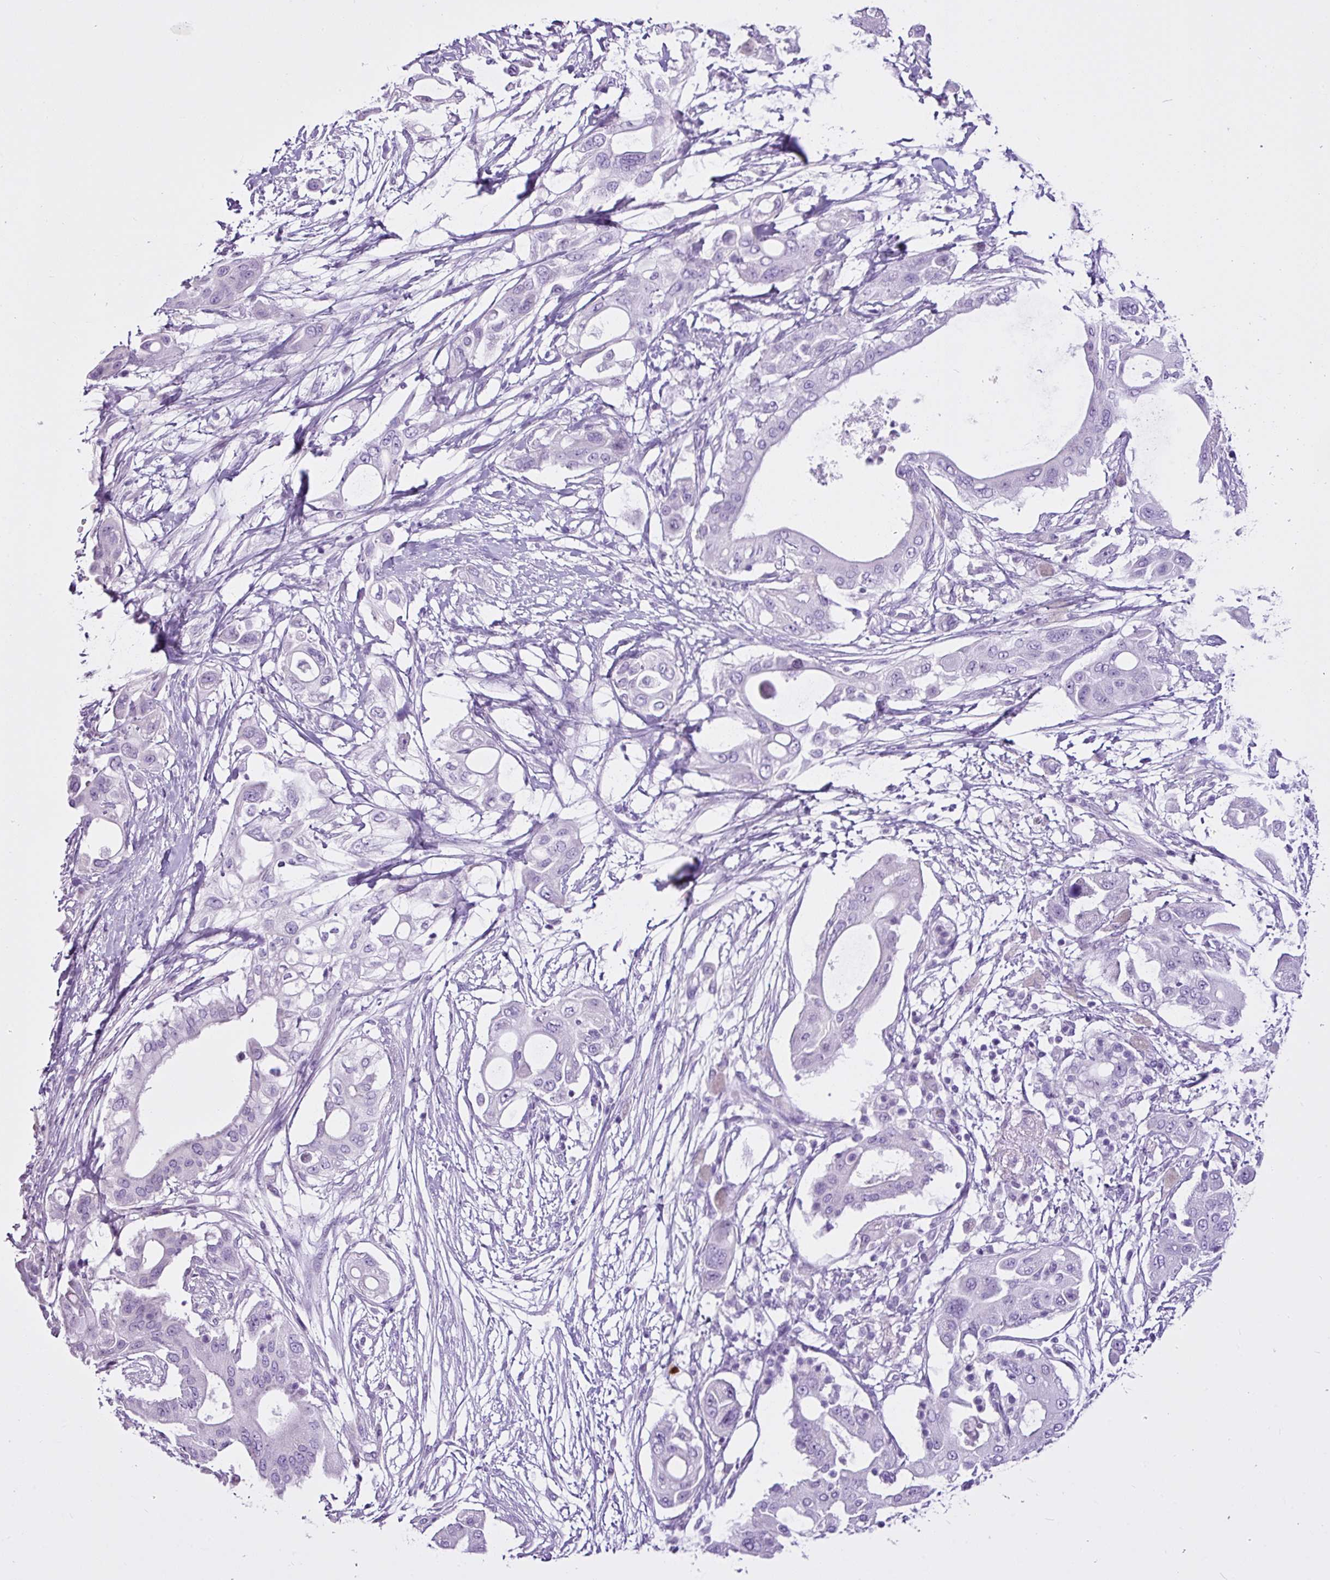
{"staining": {"intensity": "negative", "quantity": "none", "location": "none"}, "tissue": "pancreatic cancer", "cell_type": "Tumor cells", "image_type": "cancer", "snomed": [{"axis": "morphology", "description": "Adenocarcinoma, NOS"}, {"axis": "topography", "description": "Pancreas"}], "caption": "Immunohistochemistry (IHC) photomicrograph of human pancreatic adenocarcinoma stained for a protein (brown), which shows no expression in tumor cells.", "gene": "LILRB4", "patient": {"sex": "male", "age": 68}}